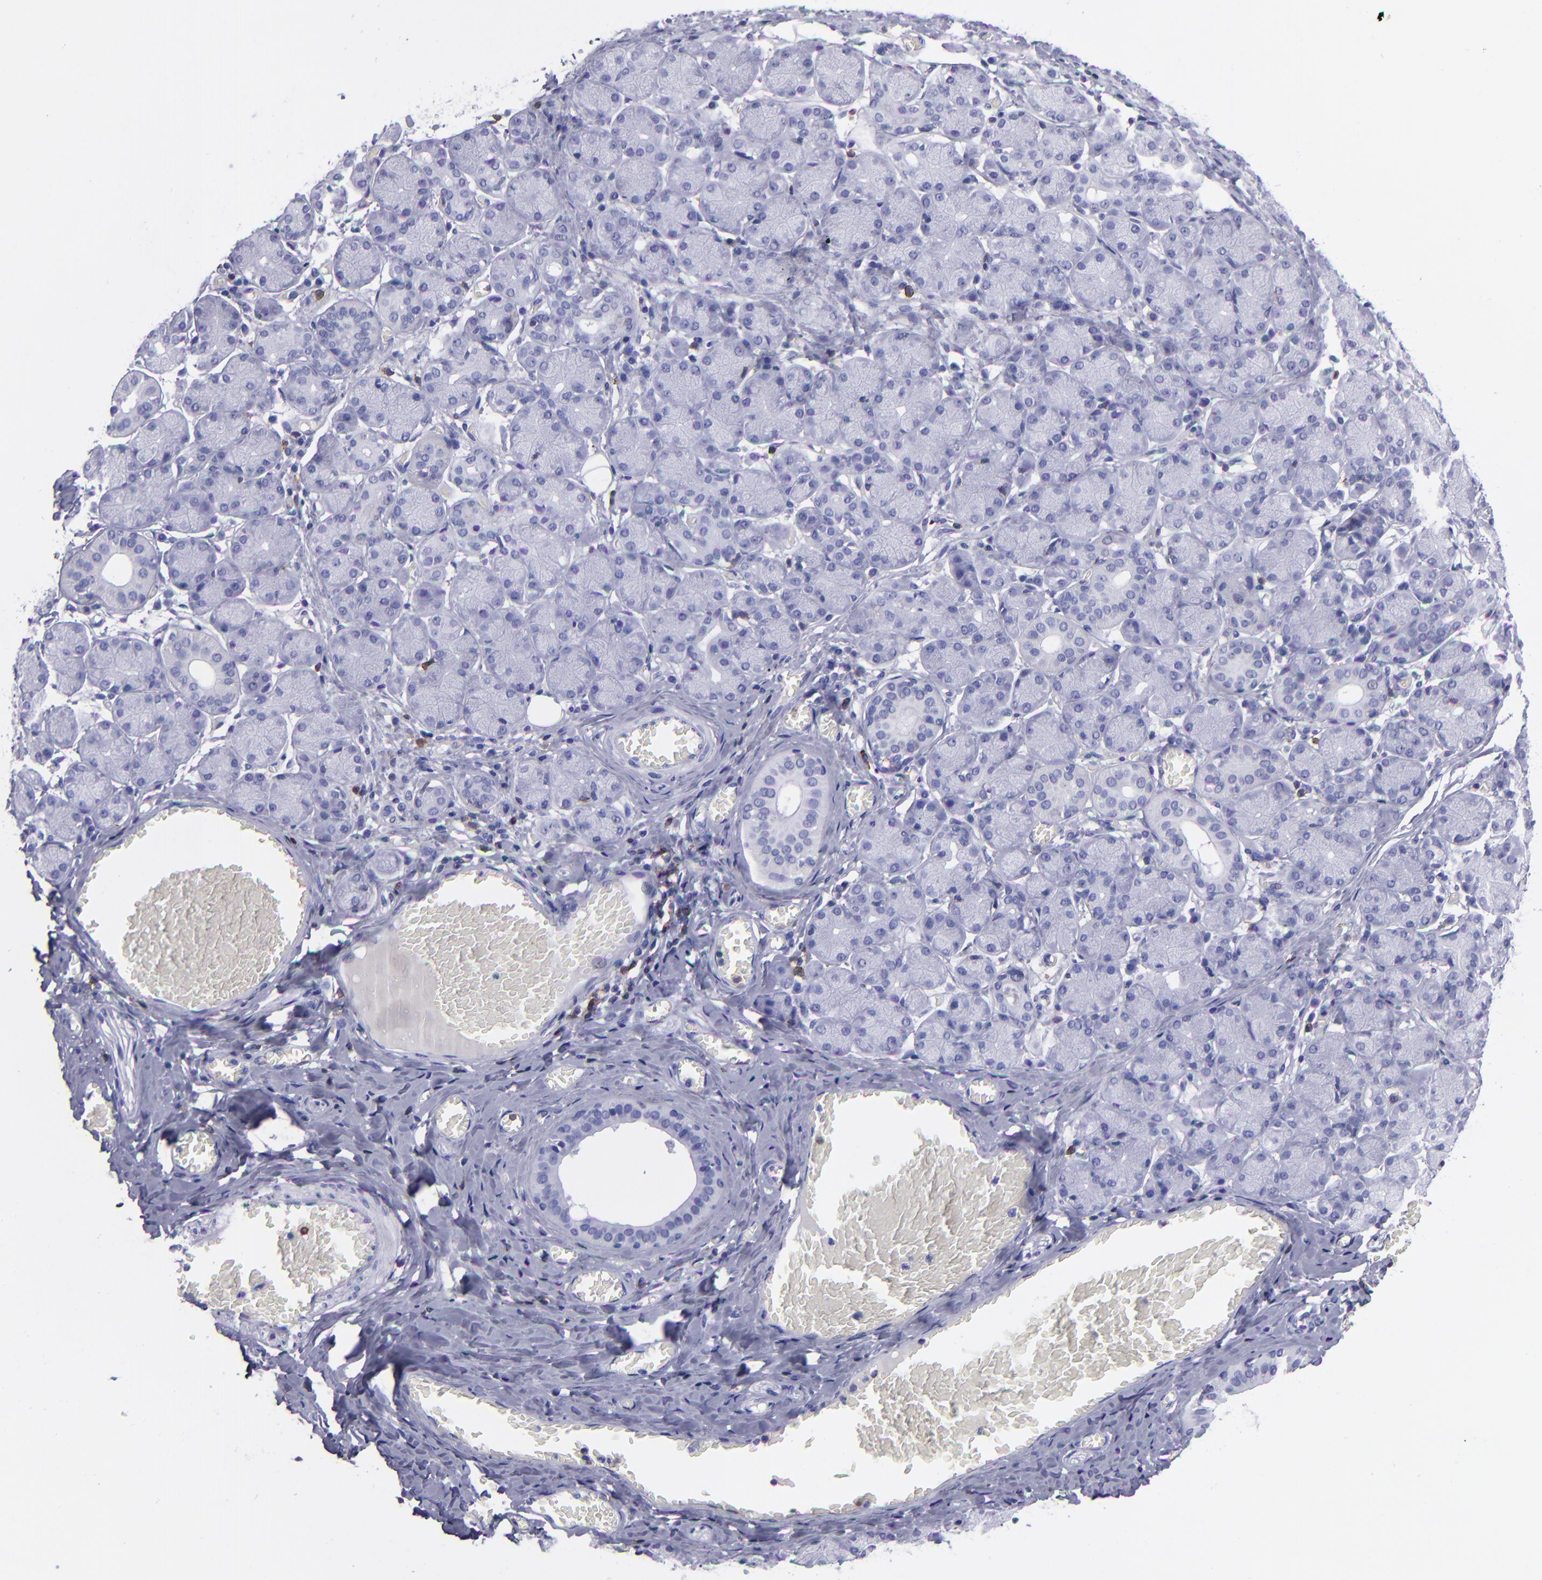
{"staining": {"intensity": "negative", "quantity": "none", "location": "none"}, "tissue": "salivary gland", "cell_type": "Glandular cells", "image_type": "normal", "snomed": [{"axis": "morphology", "description": "Normal tissue, NOS"}, {"axis": "topography", "description": "Salivary gland"}], "caption": "IHC micrograph of normal salivary gland stained for a protein (brown), which demonstrates no positivity in glandular cells. (DAB (3,3'-diaminobenzidine) immunohistochemistry (IHC) visualized using brightfield microscopy, high magnification).", "gene": "CD6", "patient": {"sex": "female", "age": 24}}